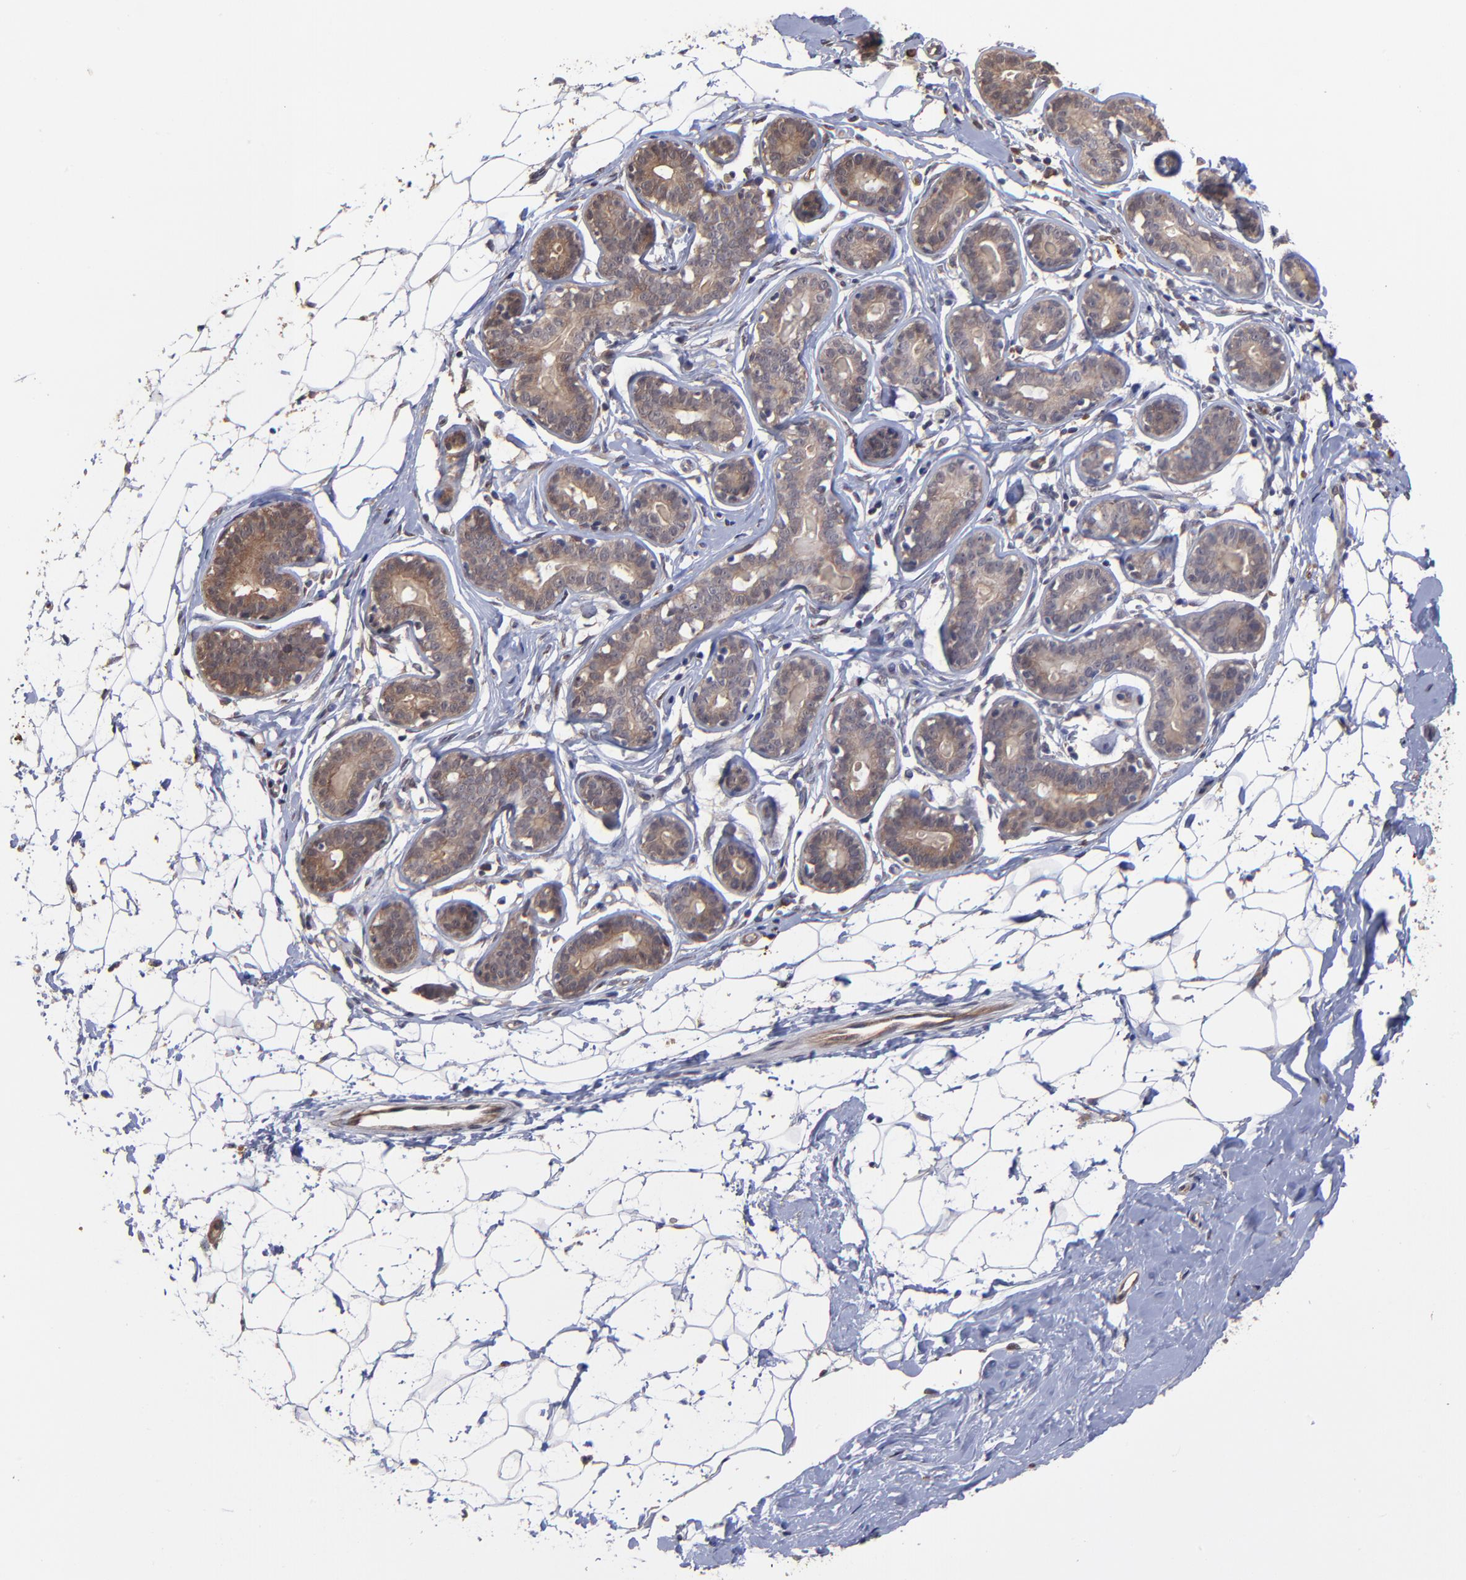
{"staining": {"intensity": "negative", "quantity": "none", "location": "none"}, "tissue": "breast", "cell_type": "Adipocytes", "image_type": "normal", "snomed": [{"axis": "morphology", "description": "Normal tissue, NOS"}, {"axis": "topography", "description": "Breast"}], "caption": "IHC photomicrograph of benign breast: human breast stained with DAB (3,3'-diaminobenzidine) demonstrates no significant protein staining in adipocytes.", "gene": "CHL1", "patient": {"sex": "female", "age": 22}}